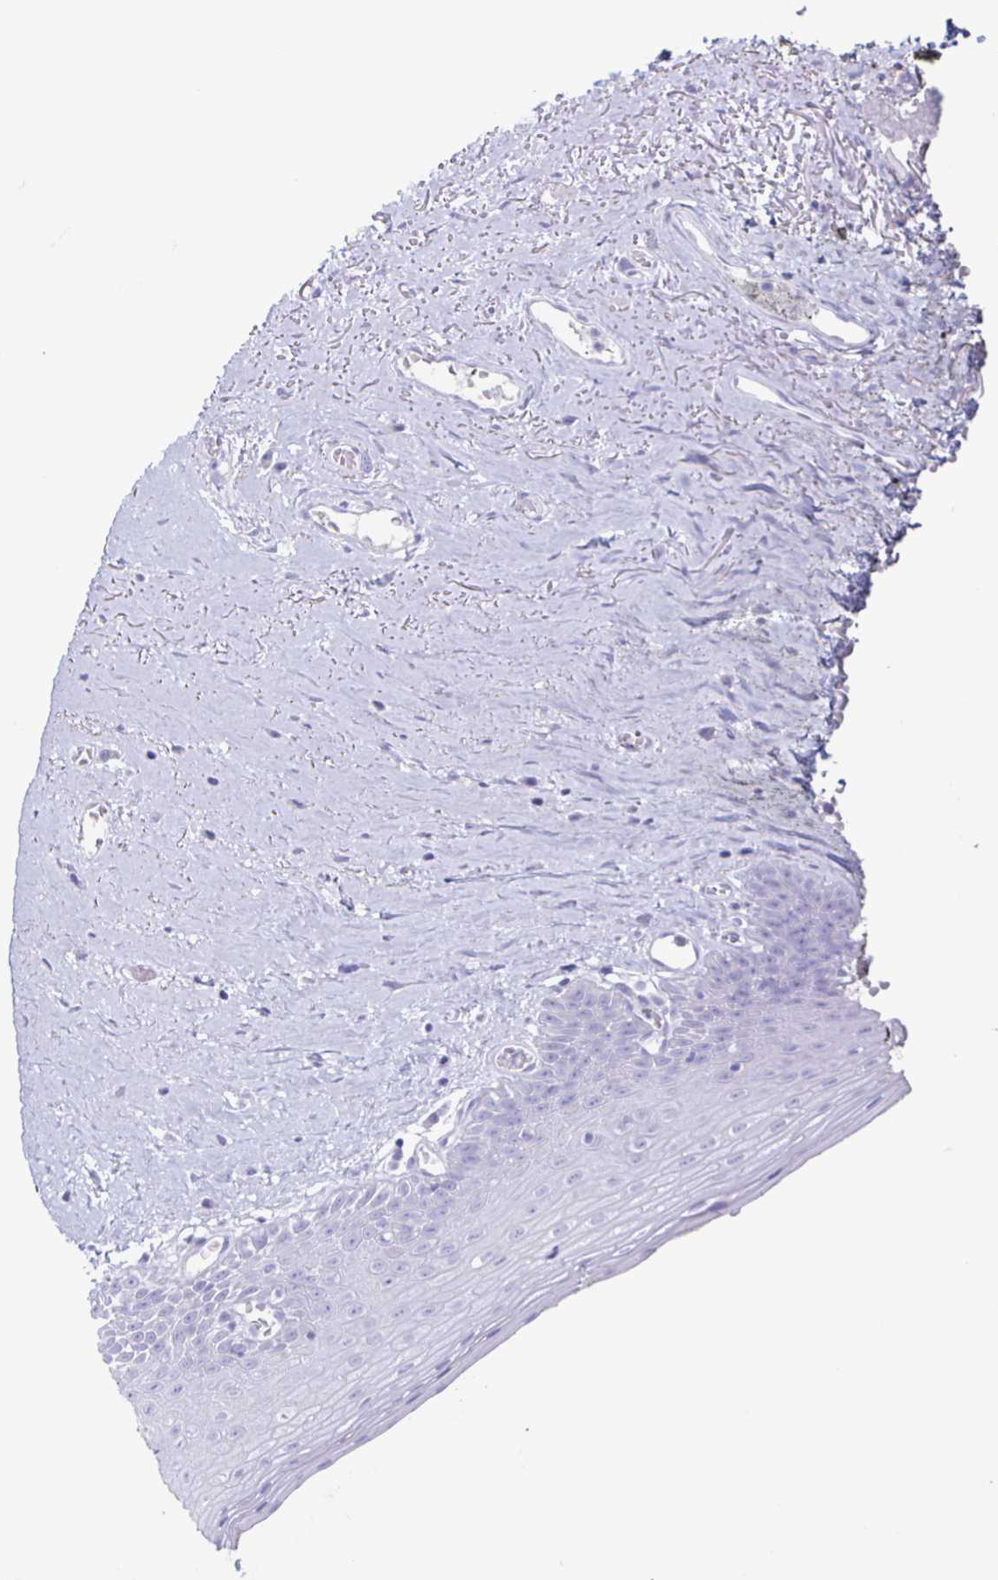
{"staining": {"intensity": "negative", "quantity": "none", "location": "none"}, "tissue": "oral mucosa", "cell_type": "Squamous epithelial cells", "image_type": "normal", "snomed": [{"axis": "morphology", "description": "Normal tissue, NOS"}, {"axis": "morphology", "description": "Squamous cell carcinoma, NOS"}, {"axis": "topography", "description": "Oral tissue"}, {"axis": "topography", "description": "Peripheral nerve tissue"}, {"axis": "topography", "description": "Head-Neck"}], "caption": "Immunohistochemistry (IHC) of benign oral mucosa shows no positivity in squamous epithelial cells. (DAB IHC, high magnification).", "gene": "CT45A10", "patient": {"sex": "female", "age": 59}}